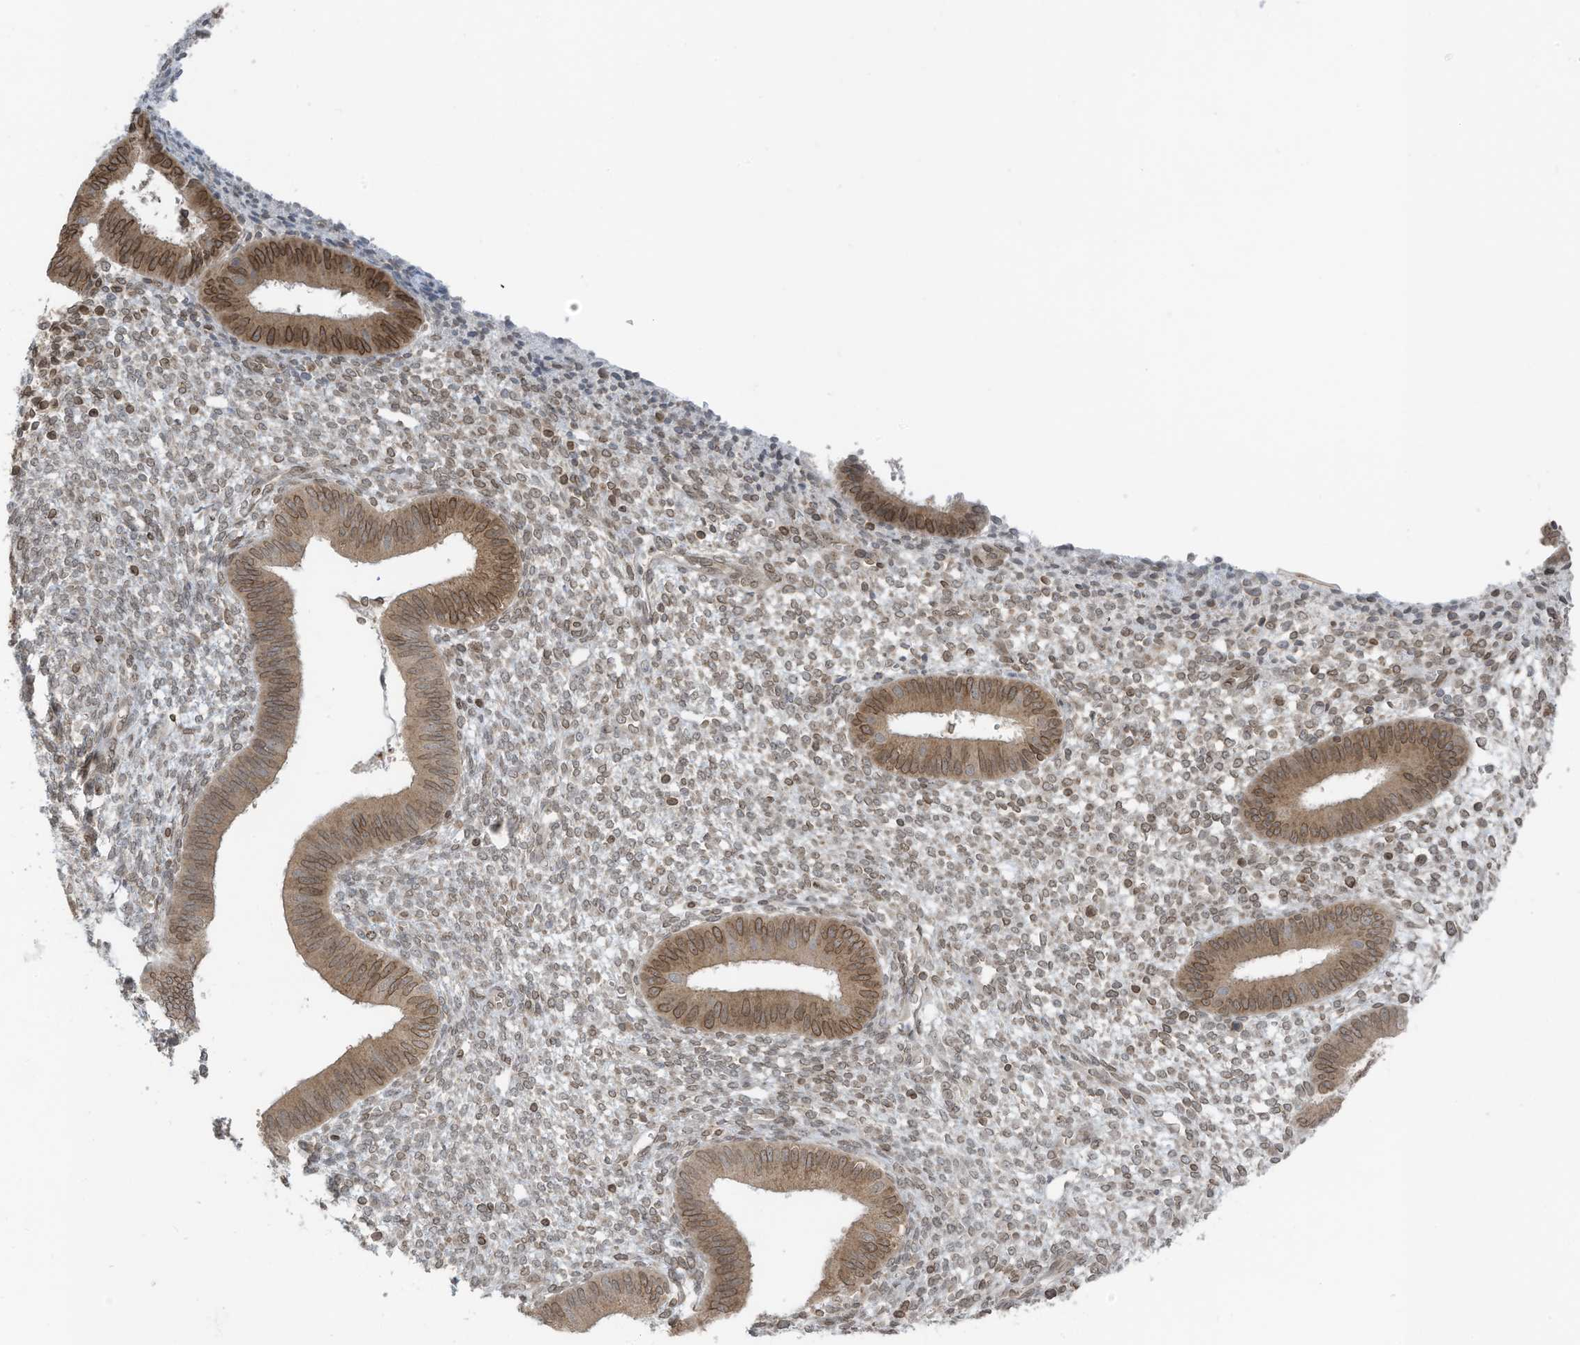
{"staining": {"intensity": "weak", "quantity": "25%-75%", "location": "cytoplasmic/membranous,nuclear"}, "tissue": "endometrium", "cell_type": "Cells in endometrial stroma", "image_type": "normal", "snomed": [{"axis": "morphology", "description": "Normal tissue, NOS"}, {"axis": "topography", "description": "Endometrium"}], "caption": "Unremarkable endometrium shows weak cytoplasmic/membranous,nuclear staining in about 25%-75% of cells in endometrial stroma, visualized by immunohistochemistry. (DAB IHC, brown staining for protein, blue staining for nuclei).", "gene": "RABL3", "patient": {"sex": "female", "age": 46}}